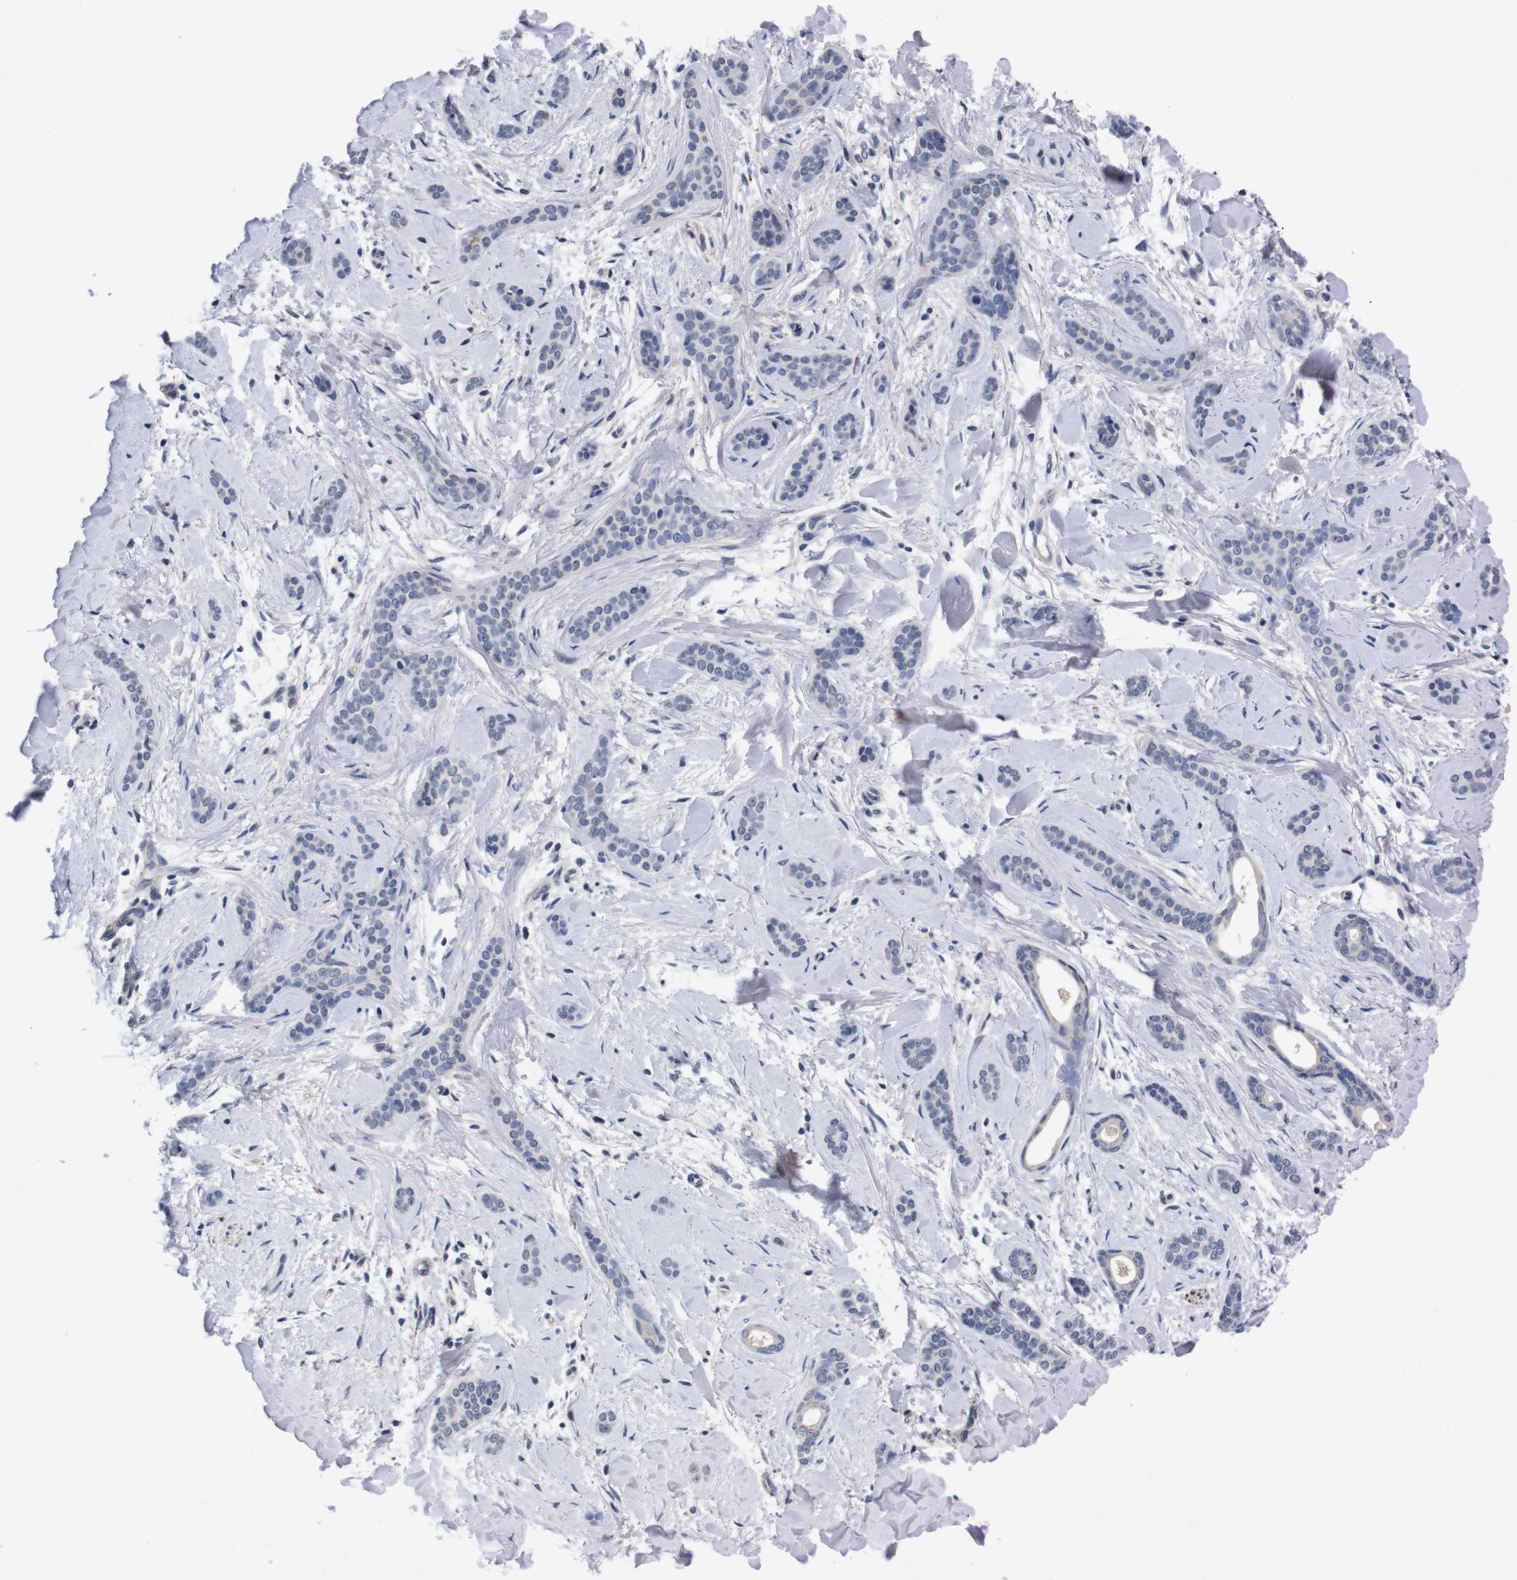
{"staining": {"intensity": "negative", "quantity": "none", "location": "none"}, "tissue": "skin cancer", "cell_type": "Tumor cells", "image_type": "cancer", "snomed": [{"axis": "morphology", "description": "Basal cell carcinoma"}, {"axis": "morphology", "description": "Adnexal tumor, benign"}, {"axis": "topography", "description": "Skin"}], "caption": "The micrograph exhibits no staining of tumor cells in skin cancer (basal cell carcinoma). (IHC, brightfield microscopy, high magnification).", "gene": "TNFRSF21", "patient": {"sex": "female", "age": 42}}